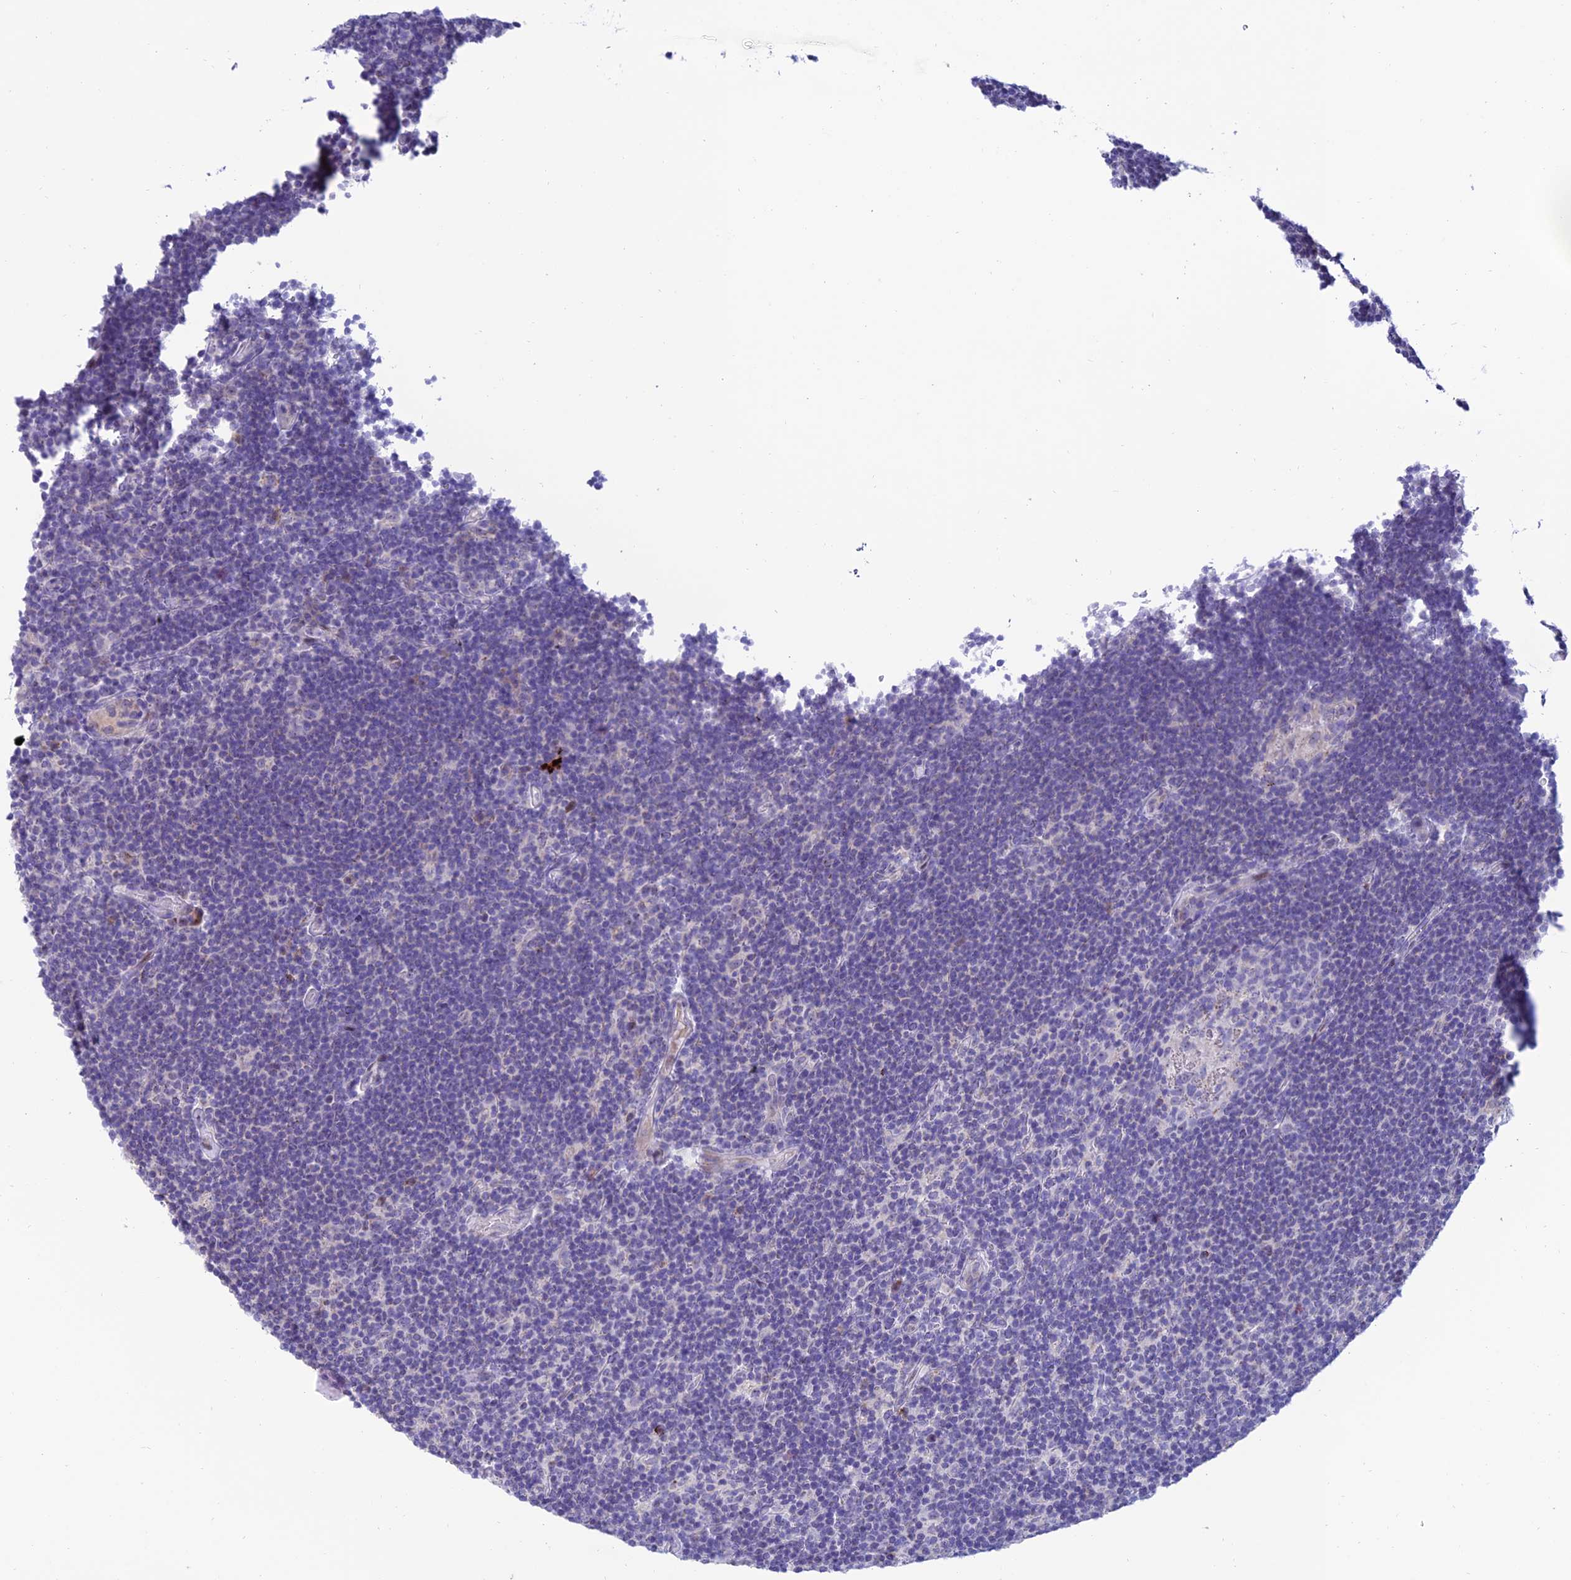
{"staining": {"intensity": "negative", "quantity": "none", "location": "none"}, "tissue": "lymphoma", "cell_type": "Tumor cells", "image_type": "cancer", "snomed": [{"axis": "morphology", "description": "Hodgkin's disease, NOS"}, {"axis": "topography", "description": "Lymph node"}], "caption": "Human Hodgkin's disease stained for a protein using immunohistochemistry displays no positivity in tumor cells.", "gene": "SLC10A1", "patient": {"sex": "female", "age": 57}}